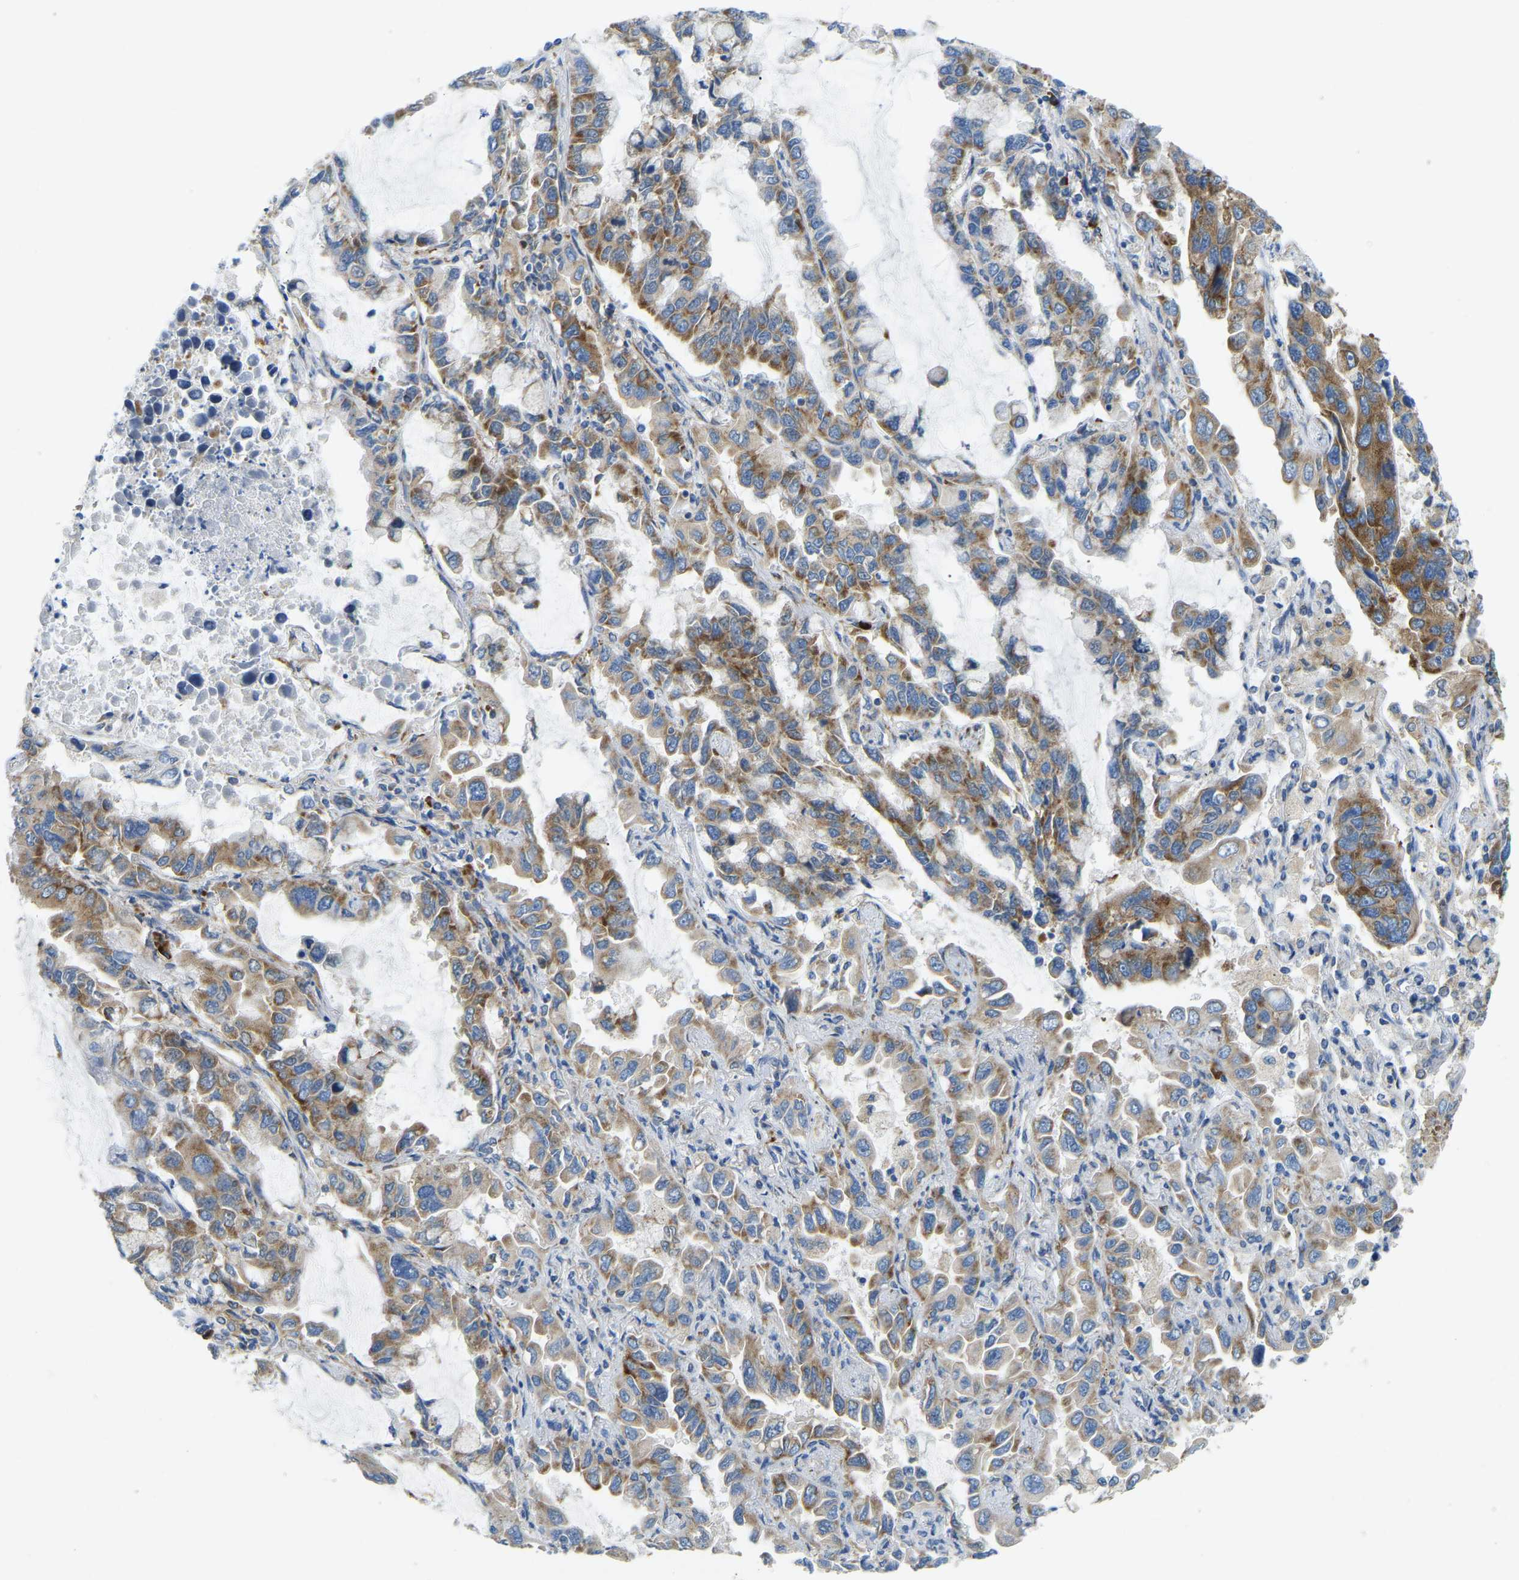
{"staining": {"intensity": "moderate", "quantity": ">75%", "location": "cytoplasmic/membranous"}, "tissue": "lung cancer", "cell_type": "Tumor cells", "image_type": "cancer", "snomed": [{"axis": "morphology", "description": "Adenocarcinoma, NOS"}, {"axis": "topography", "description": "Lung"}], "caption": "DAB immunohistochemical staining of human lung cancer displays moderate cytoplasmic/membranous protein staining in about >75% of tumor cells.", "gene": "SND1", "patient": {"sex": "male", "age": 64}}